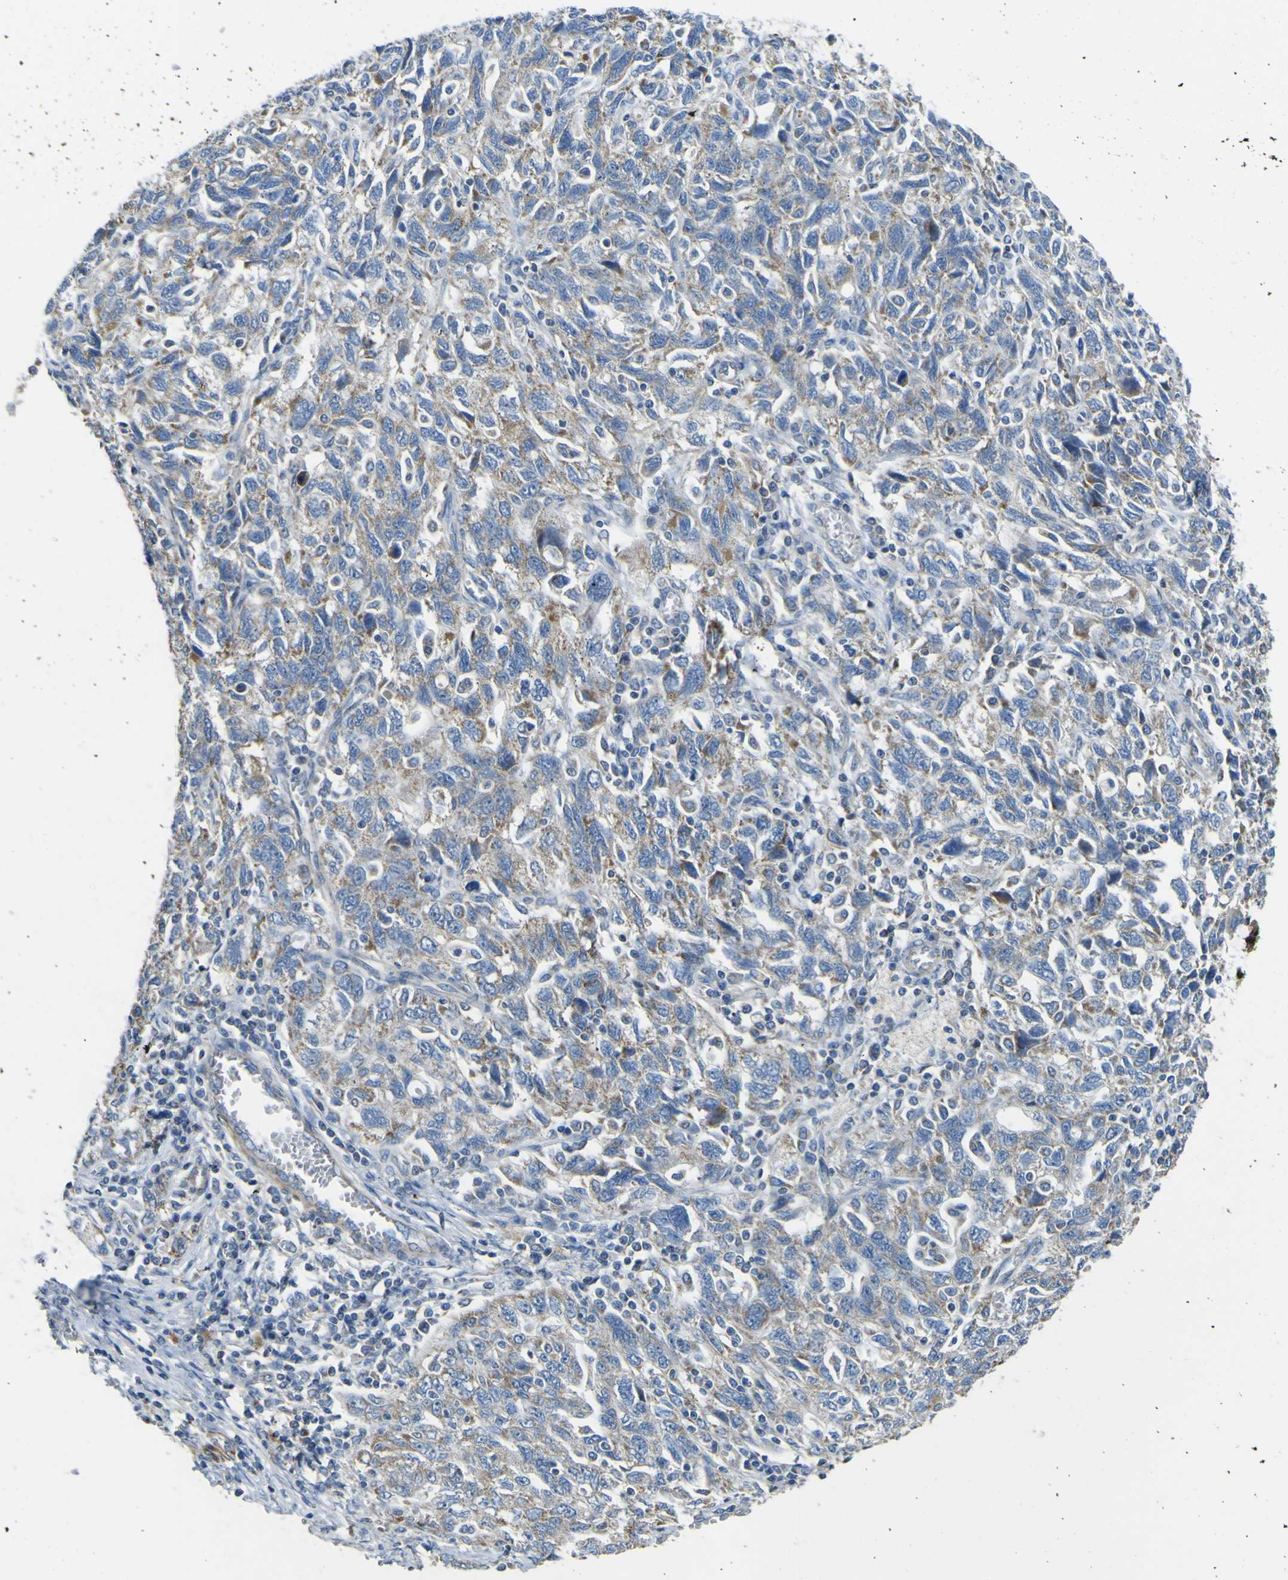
{"staining": {"intensity": "weak", "quantity": ">75%", "location": "cytoplasmic/membranous"}, "tissue": "ovarian cancer", "cell_type": "Tumor cells", "image_type": "cancer", "snomed": [{"axis": "morphology", "description": "Carcinoma, NOS"}, {"axis": "morphology", "description": "Cystadenocarcinoma, serous, NOS"}, {"axis": "topography", "description": "Ovary"}], "caption": "An image showing weak cytoplasmic/membranous positivity in about >75% of tumor cells in ovarian cancer (carcinoma), as visualized by brown immunohistochemical staining.", "gene": "ALDH18A1", "patient": {"sex": "female", "age": 69}}